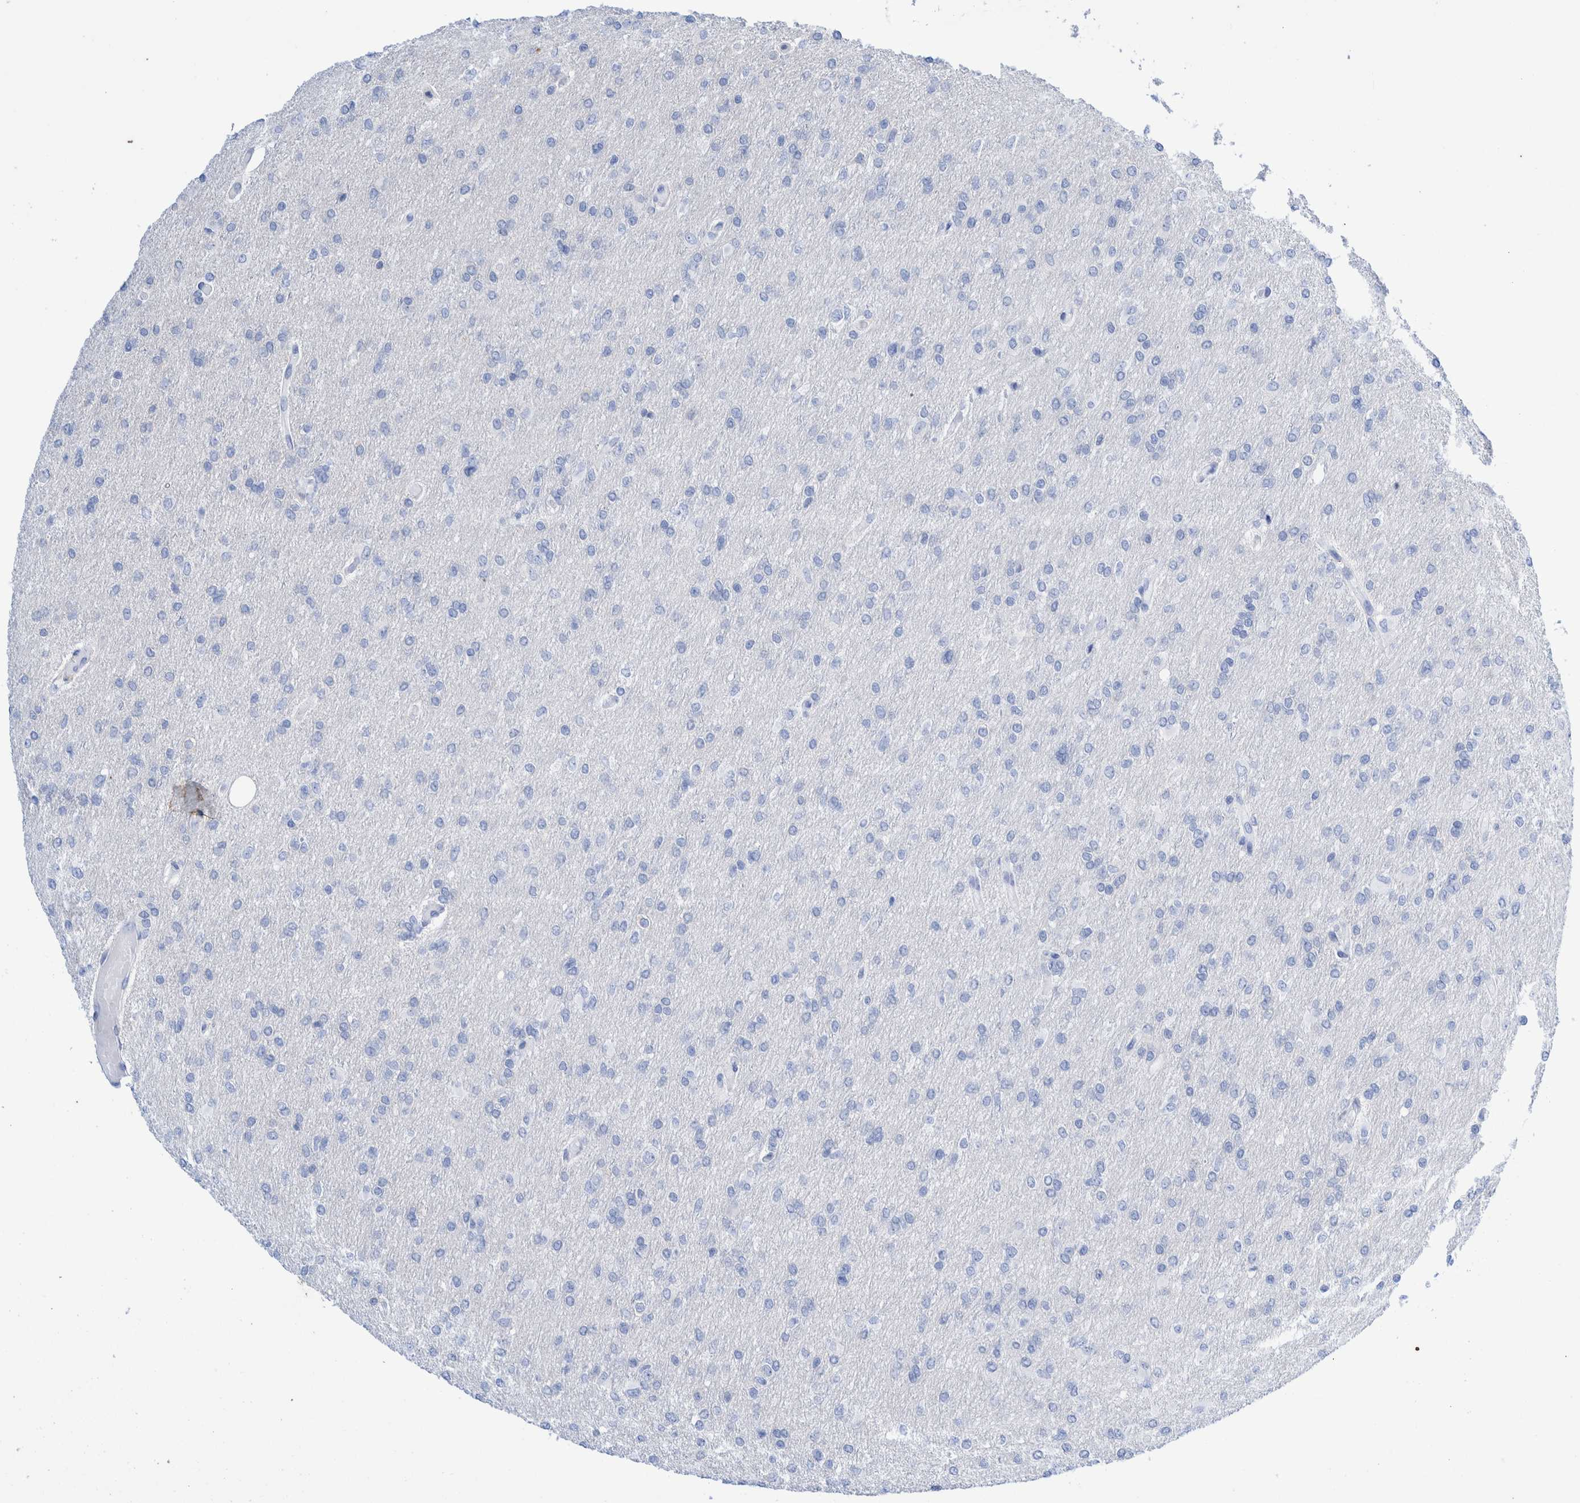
{"staining": {"intensity": "negative", "quantity": "none", "location": "none"}, "tissue": "glioma", "cell_type": "Tumor cells", "image_type": "cancer", "snomed": [{"axis": "morphology", "description": "Glioma, malignant, High grade"}, {"axis": "topography", "description": "Cerebral cortex"}], "caption": "IHC histopathology image of neoplastic tissue: human glioma stained with DAB (3,3'-diaminobenzidine) reveals no significant protein positivity in tumor cells. (DAB (3,3'-diaminobenzidine) immunohistochemistry (IHC) visualized using brightfield microscopy, high magnification).", "gene": "KRT14", "patient": {"sex": "female", "age": 36}}